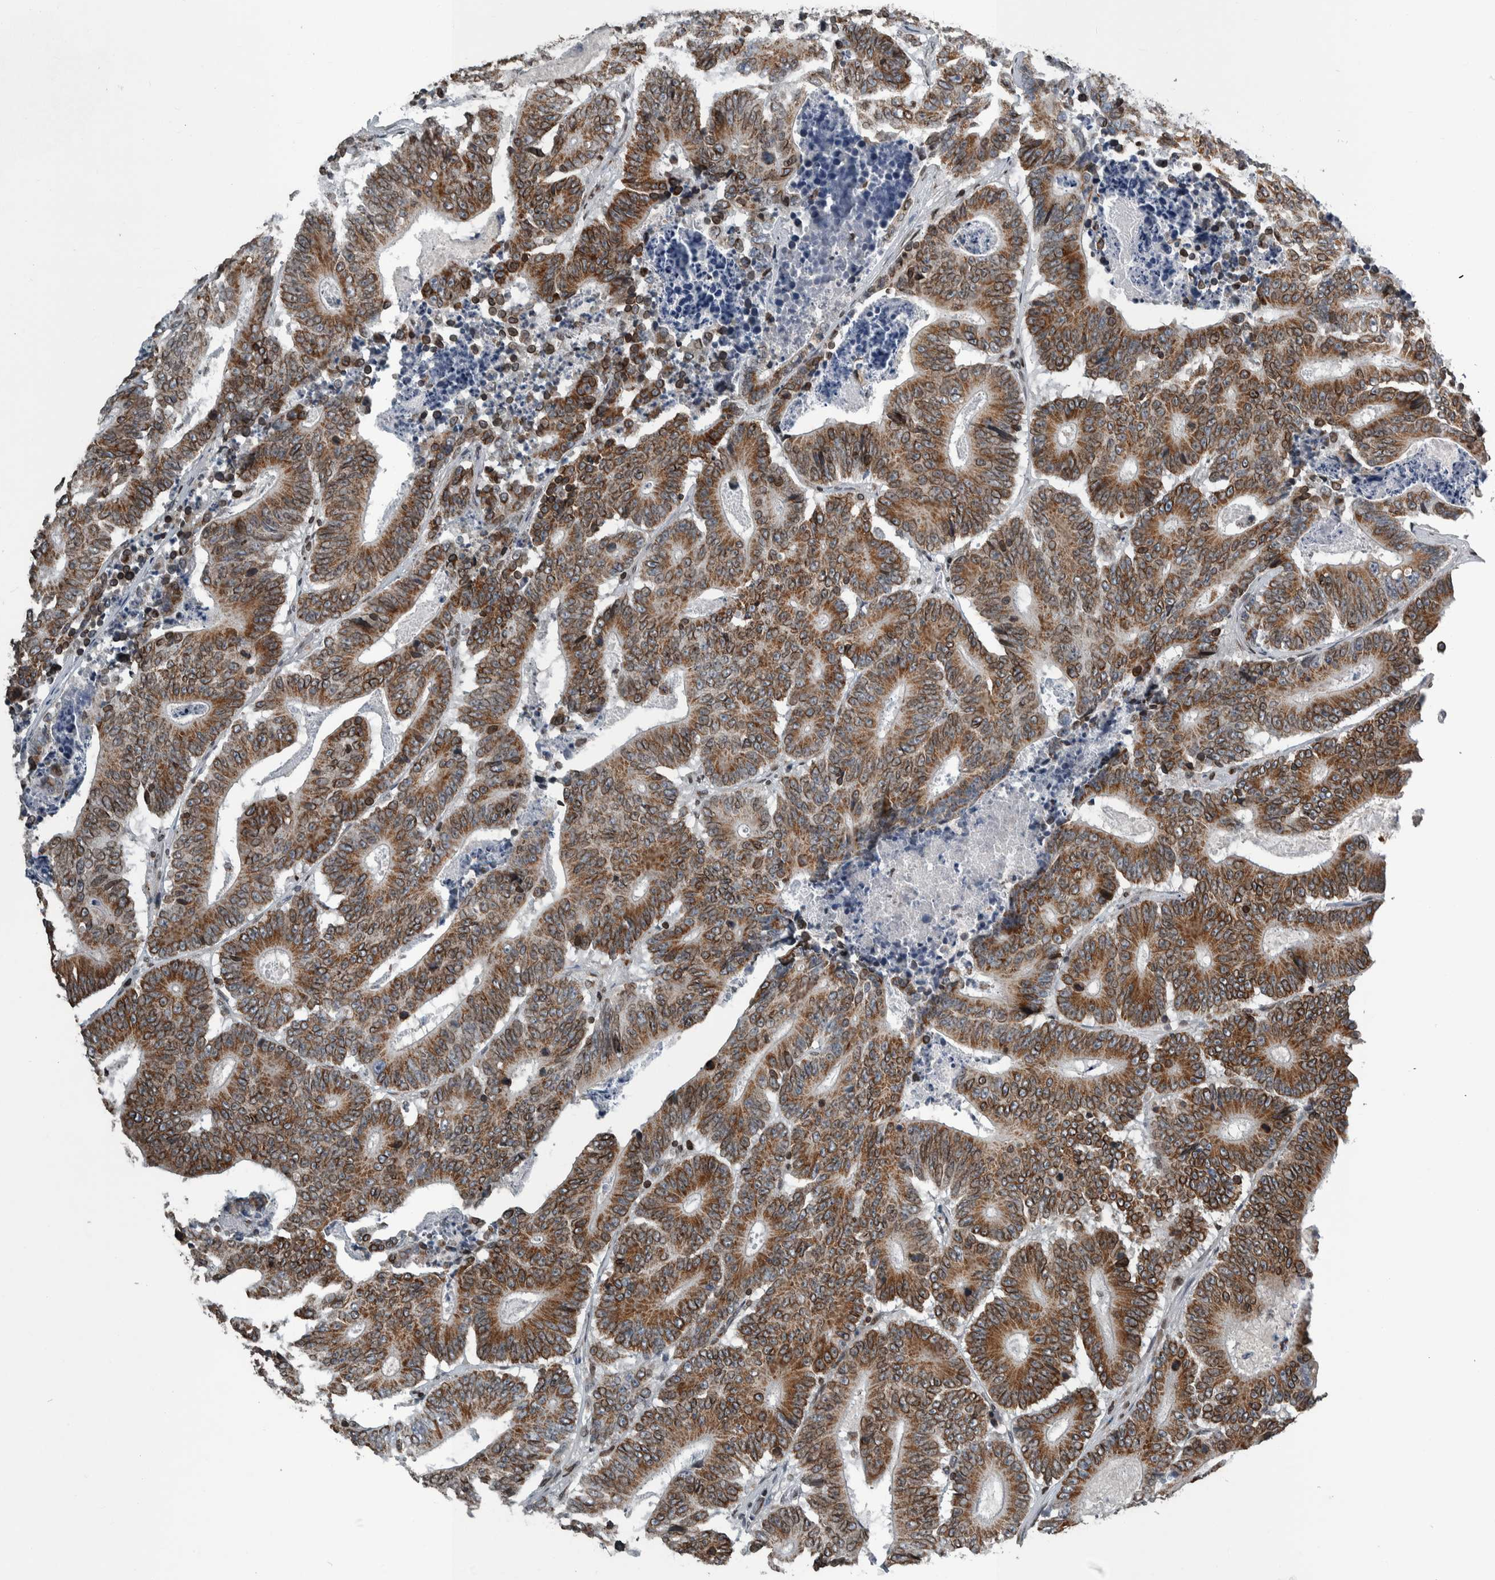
{"staining": {"intensity": "moderate", "quantity": ">75%", "location": "cytoplasmic/membranous"}, "tissue": "colorectal cancer", "cell_type": "Tumor cells", "image_type": "cancer", "snomed": [{"axis": "morphology", "description": "Adenocarcinoma, NOS"}, {"axis": "topography", "description": "Colon"}], "caption": "High-power microscopy captured an immunohistochemistry (IHC) micrograph of colorectal cancer (adenocarcinoma), revealing moderate cytoplasmic/membranous expression in approximately >75% of tumor cells. (IHC, brightfield microscopy, high magnification).", "gene": "FAM135B", "patient": {"sex": "male", "age": 83}}